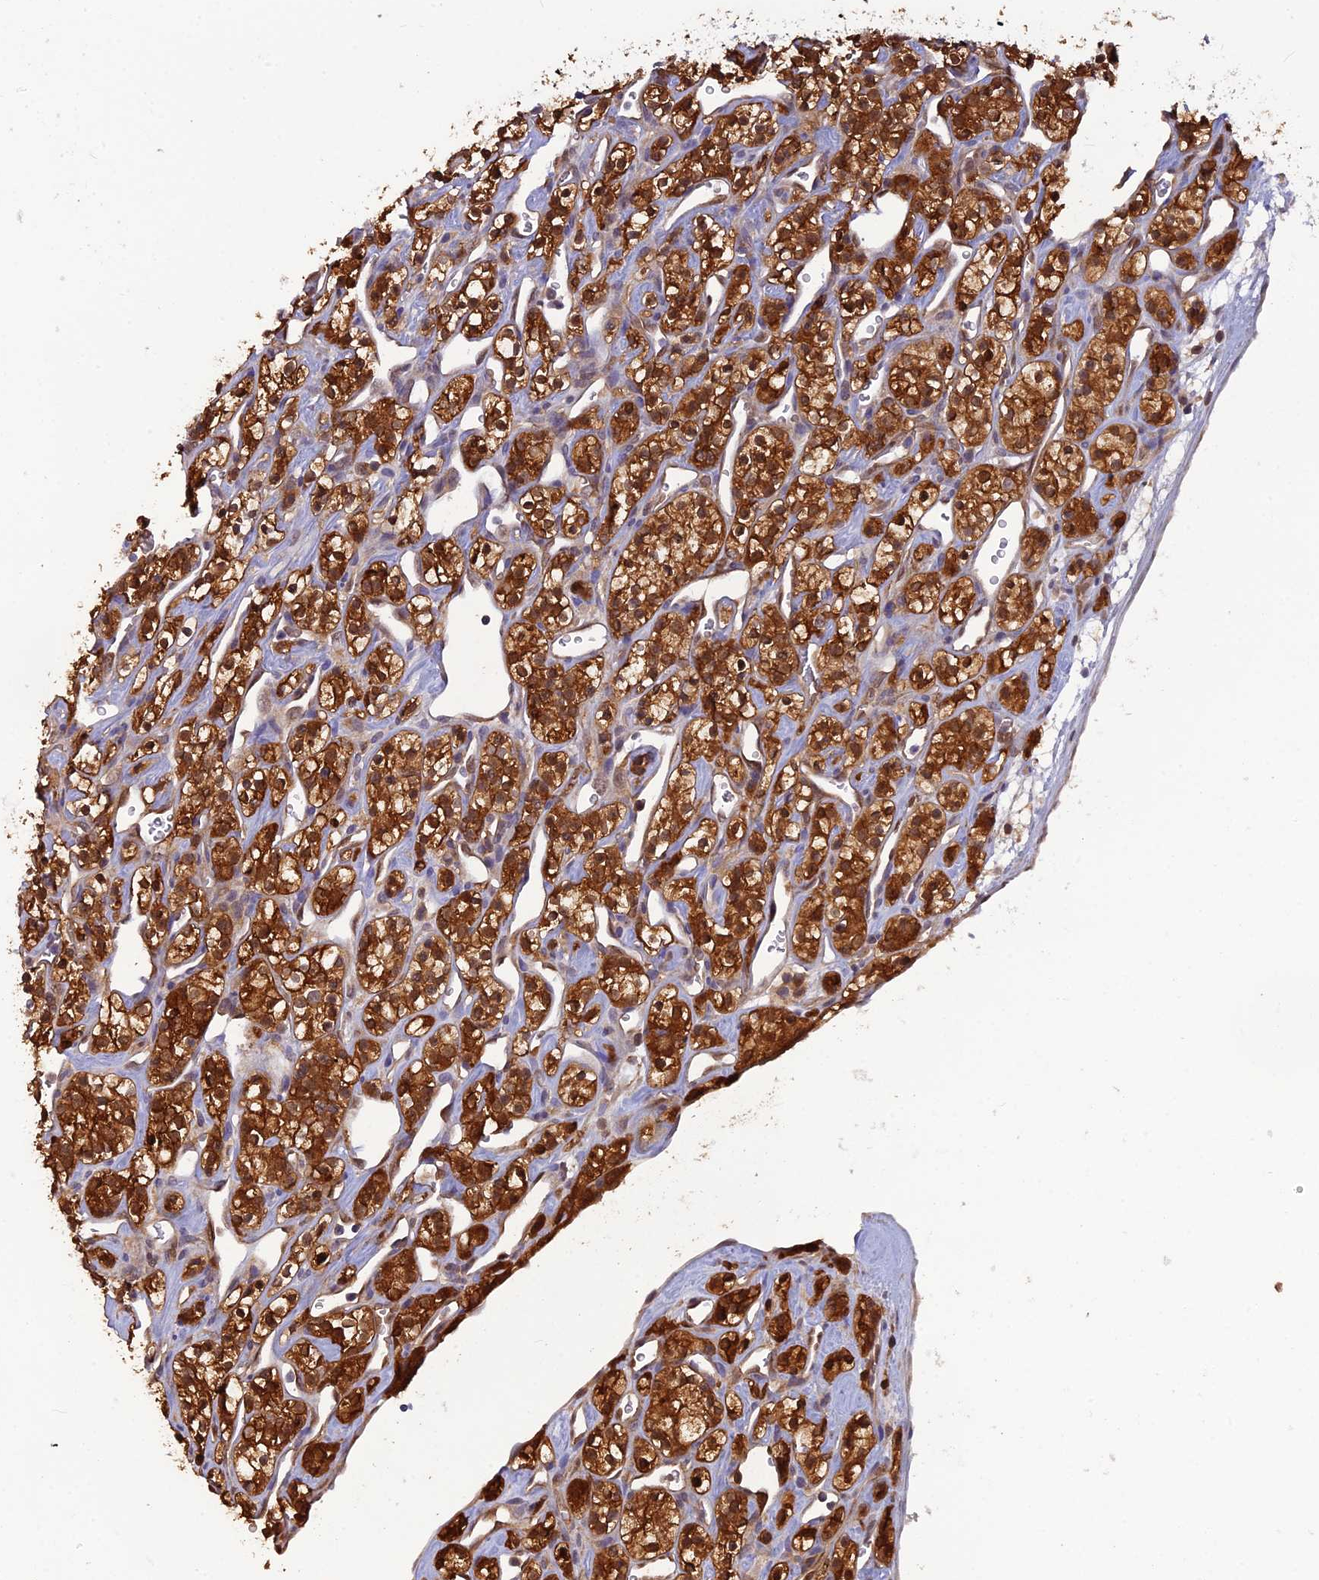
{"staining": {"intensity": "strong", "quantity": ">75%", "location": "cytoplasmic/membranous,nuclear"}, "tissue": "renal cancer", "cell_type": "Tumor cells", "image_type": "cancer", "snomed": [{"axis": "morphology", "description": "Adenocarcinoma, NOS"}, {"axis": "topography", "description": "Kidney"}], "caption": "DAB immunohistochemical staining of renal adenocarcinoma demonstrates strong cytoplasmic/membranous and nuclear protein expression in about >75% of tumor cells.", "gene": "HINT1", "patient": {"sex": "male", "age": 77}}